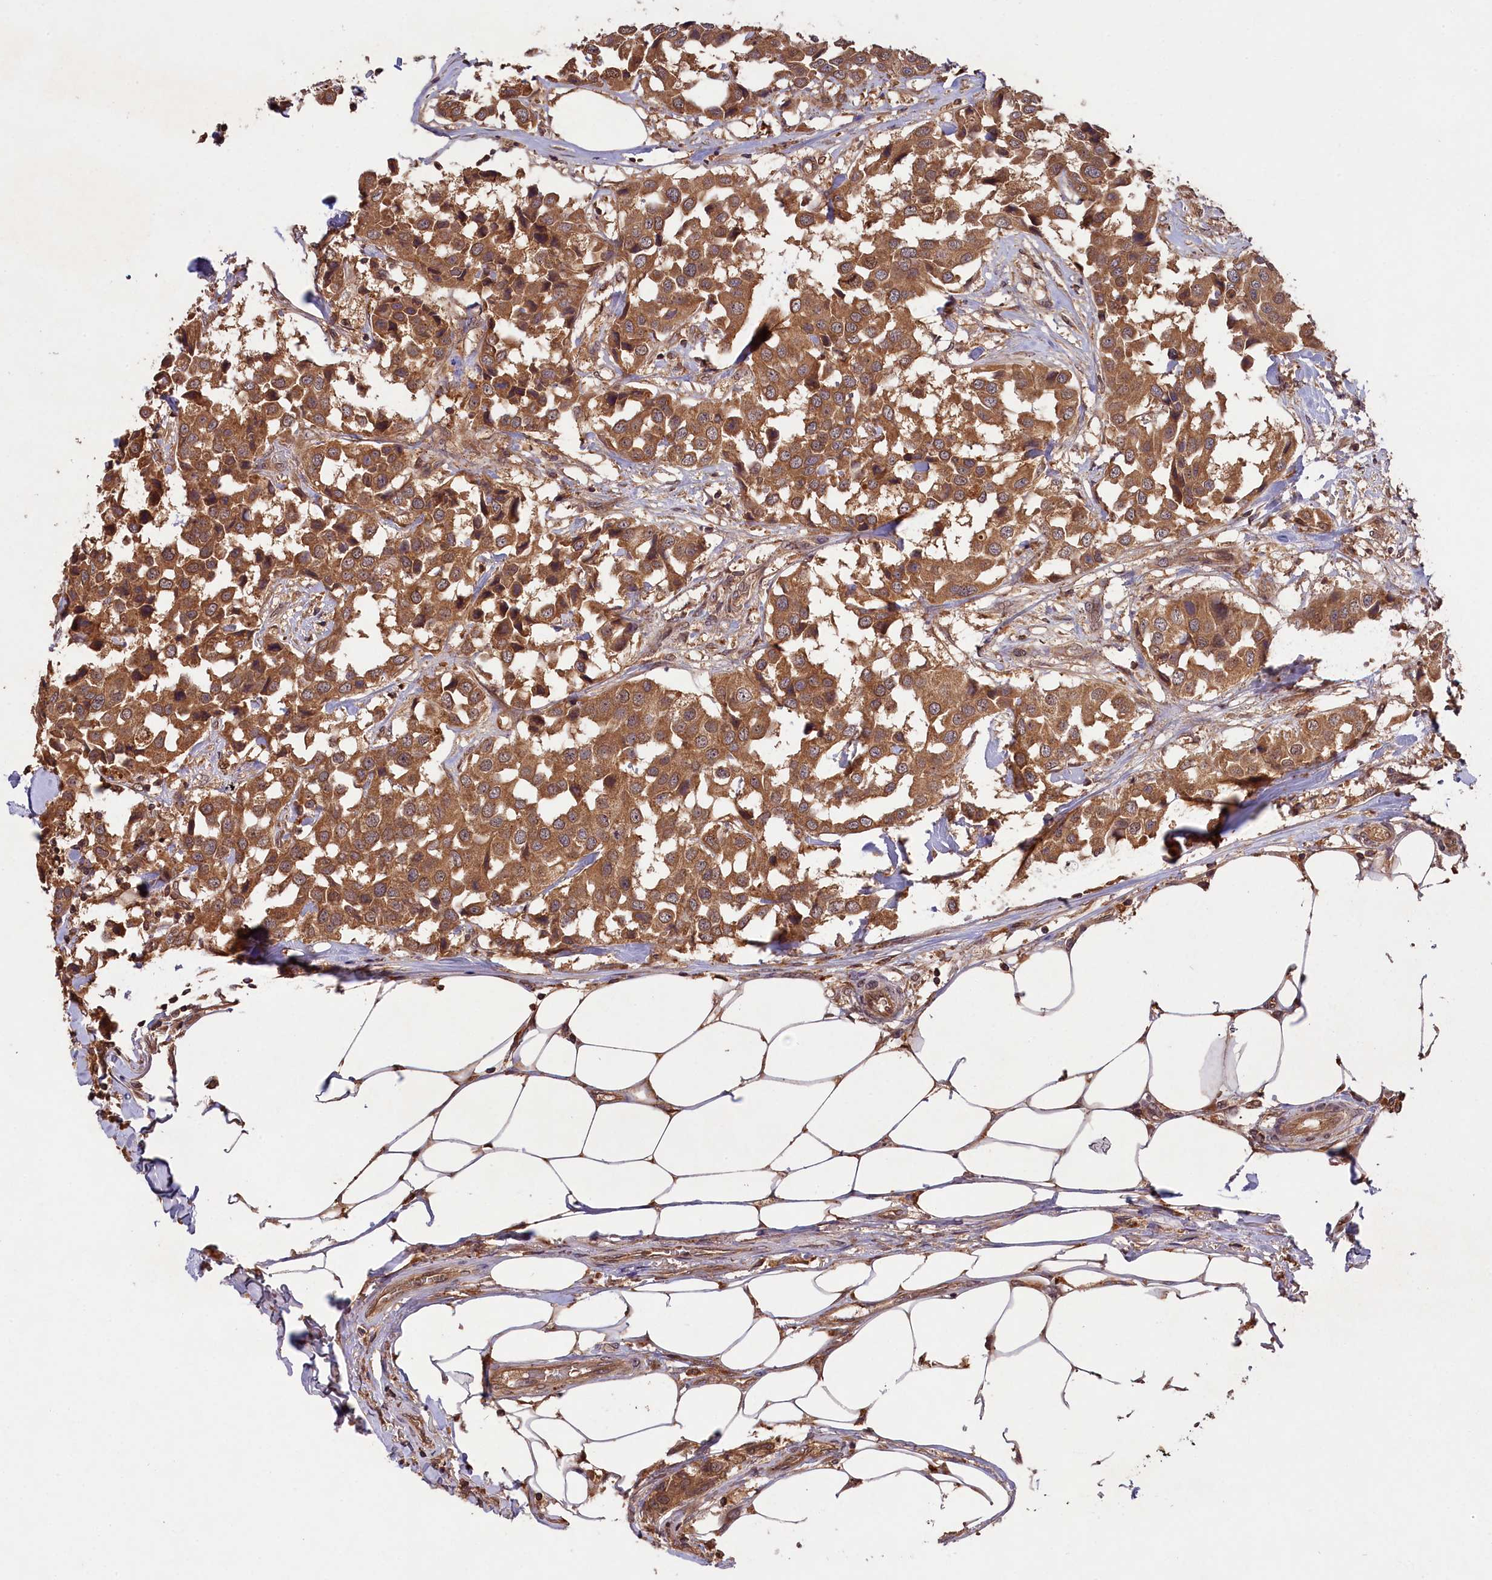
{"staining": {"intensity": "moderate", "quantity": ">75%", "location": "cytoplasmic/membranous"}, "tissue": "breast cancer", "cell_type": "Tumor cells", "image_type": "cancer", "snomed": [{"axis": "morphology", "description": "Duct carcinoma"}, {"axis": "topography", "description": "Breast"}], "caption": "Brown immunohistochemical staining in human breast cancer shows moderate cytoplasmic/membranous positivity in approximately >75% of tumor cells.", "gene": "CHAC1", "patient": {"sex": "female", "age": 80}}